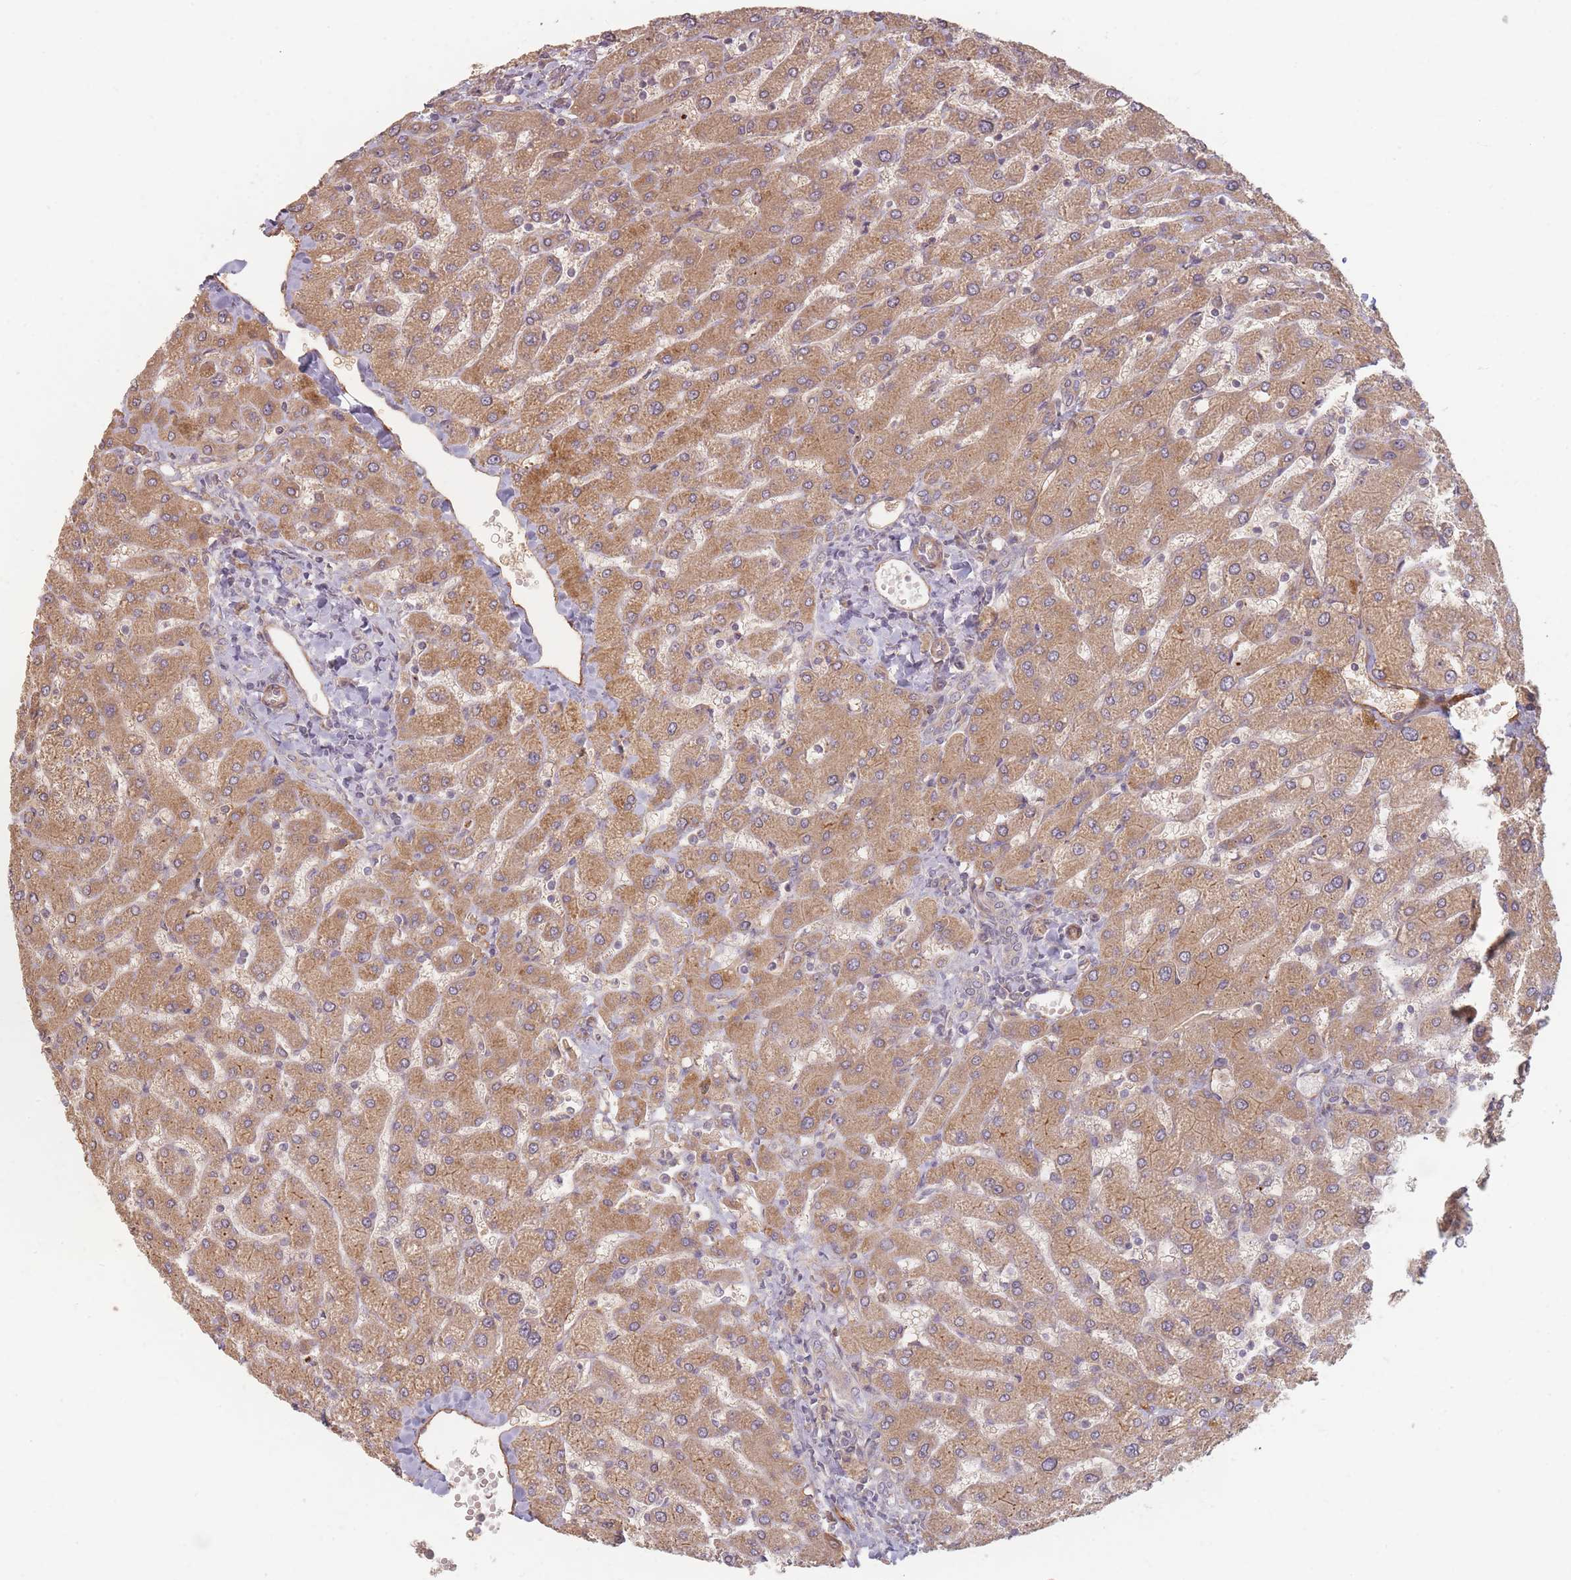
{"staining": {"intensity": "weak", "quantity": "25%-75%", "location": "cytoplasmic/membranous"}, "tissue": "liver", "cell_type": "Cholangiocytes", "image_type": "normal", "snomed": [{"axis": "morphology", "description": "Normal tissue, NOS"}, {"axis": "topography", "description": "Liver"}], "caption": "Immunohistochemical staining of benign liver shows 25%-75% levels of weak cytoplasmic/membranous protein expression in about 25%-75% of cholangiocytes.", "gene": "MRPS6", "patient": {"sex": "male", "age": 55}}